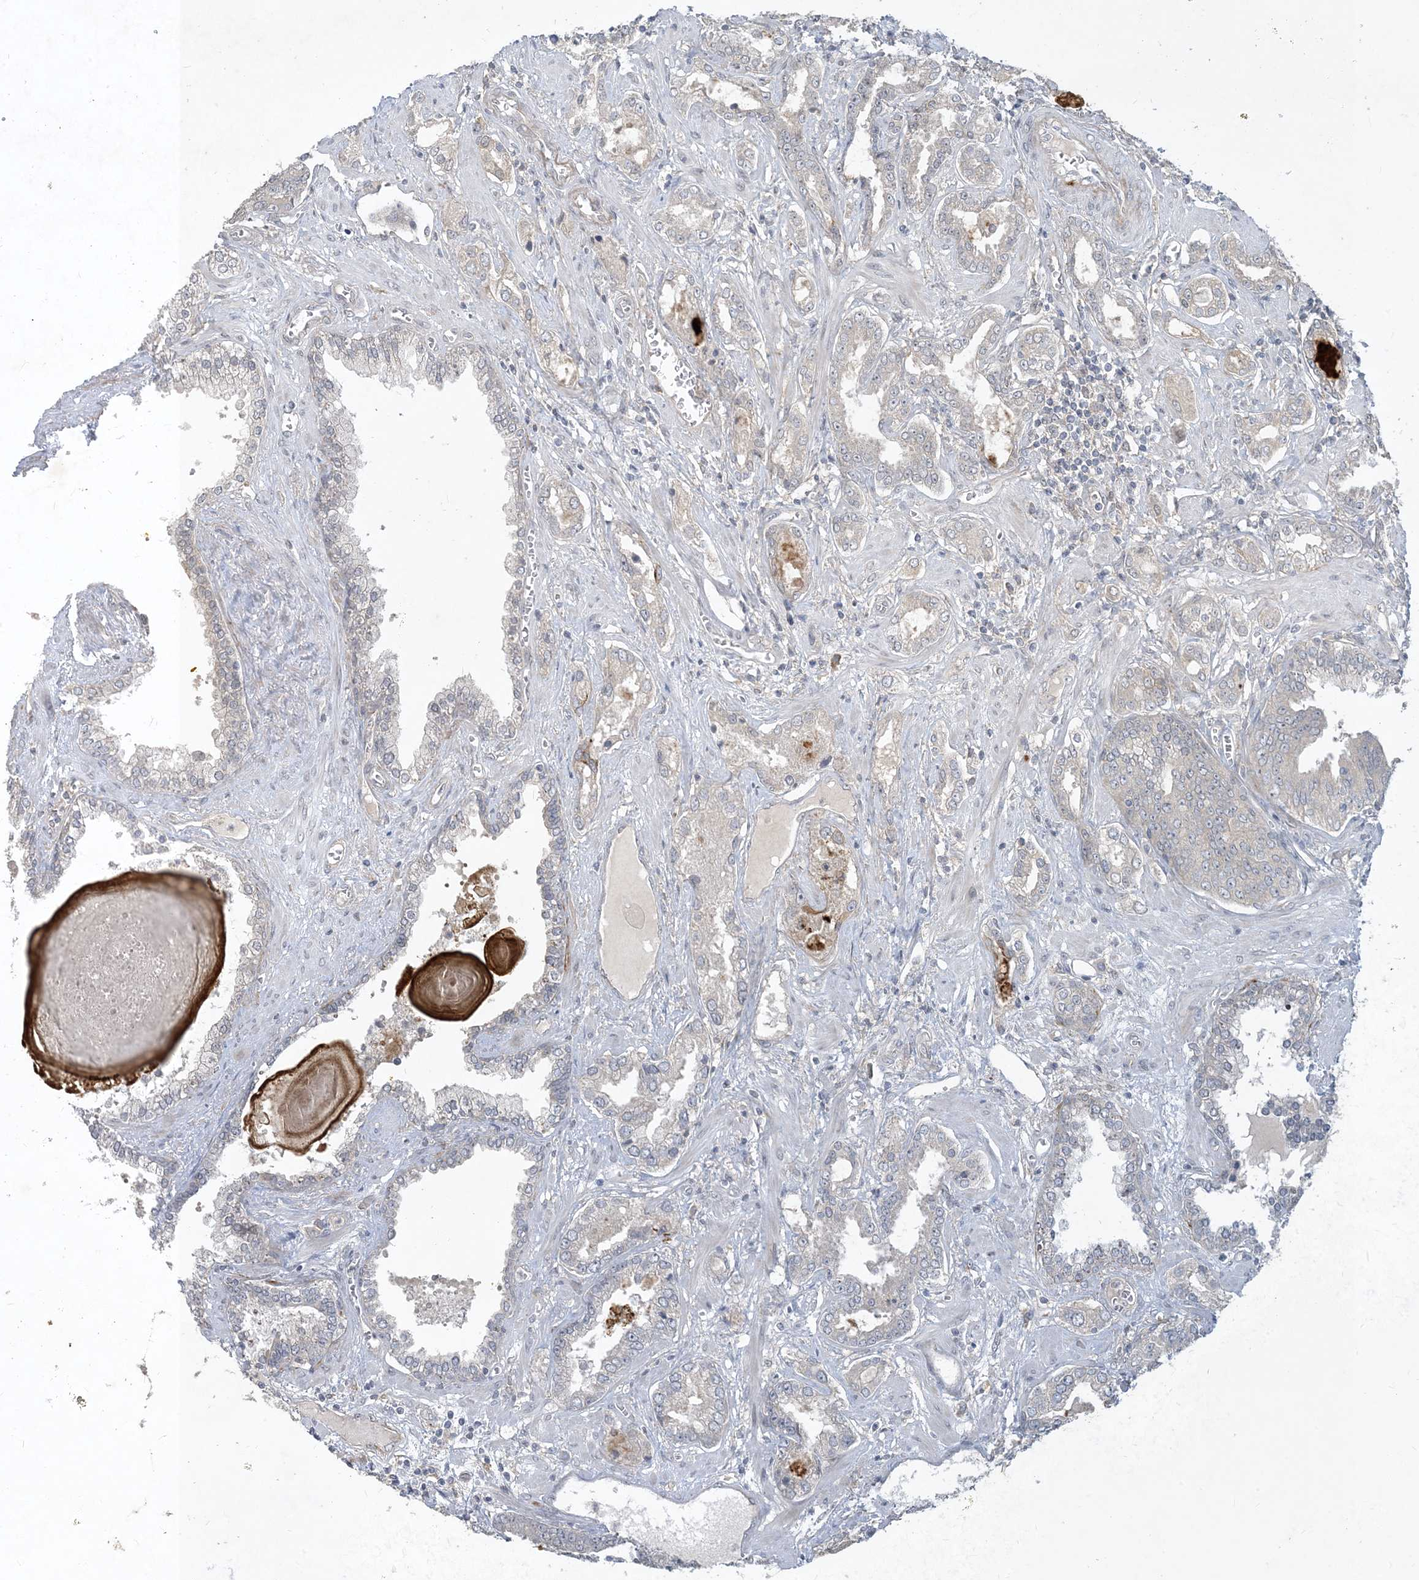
{"staining": {"intensity": "negative", "quantity": "none", "location": "none"}, "tissue": "prostate cancer", "cell_type": "Tumor cells", "image_type": "cancer", "snomed": [{"axis": "morphology", "description": "Adenocarcinoma, High grade"}, {"axis": "topography", "description": "Prostate and seminal vesicle, NOS"}], "caption": "Immunohistochemistry photomicrograph of neoplastic tissue: human prostate cancer (adenocarcinoma (high-grade)) stained with DAB (3,3'-diaminobenzidine) exhibits no significant protein positivity in tumor cells.", "gene": "CDS1", "patient": {"sex": "male", "age": 67}}